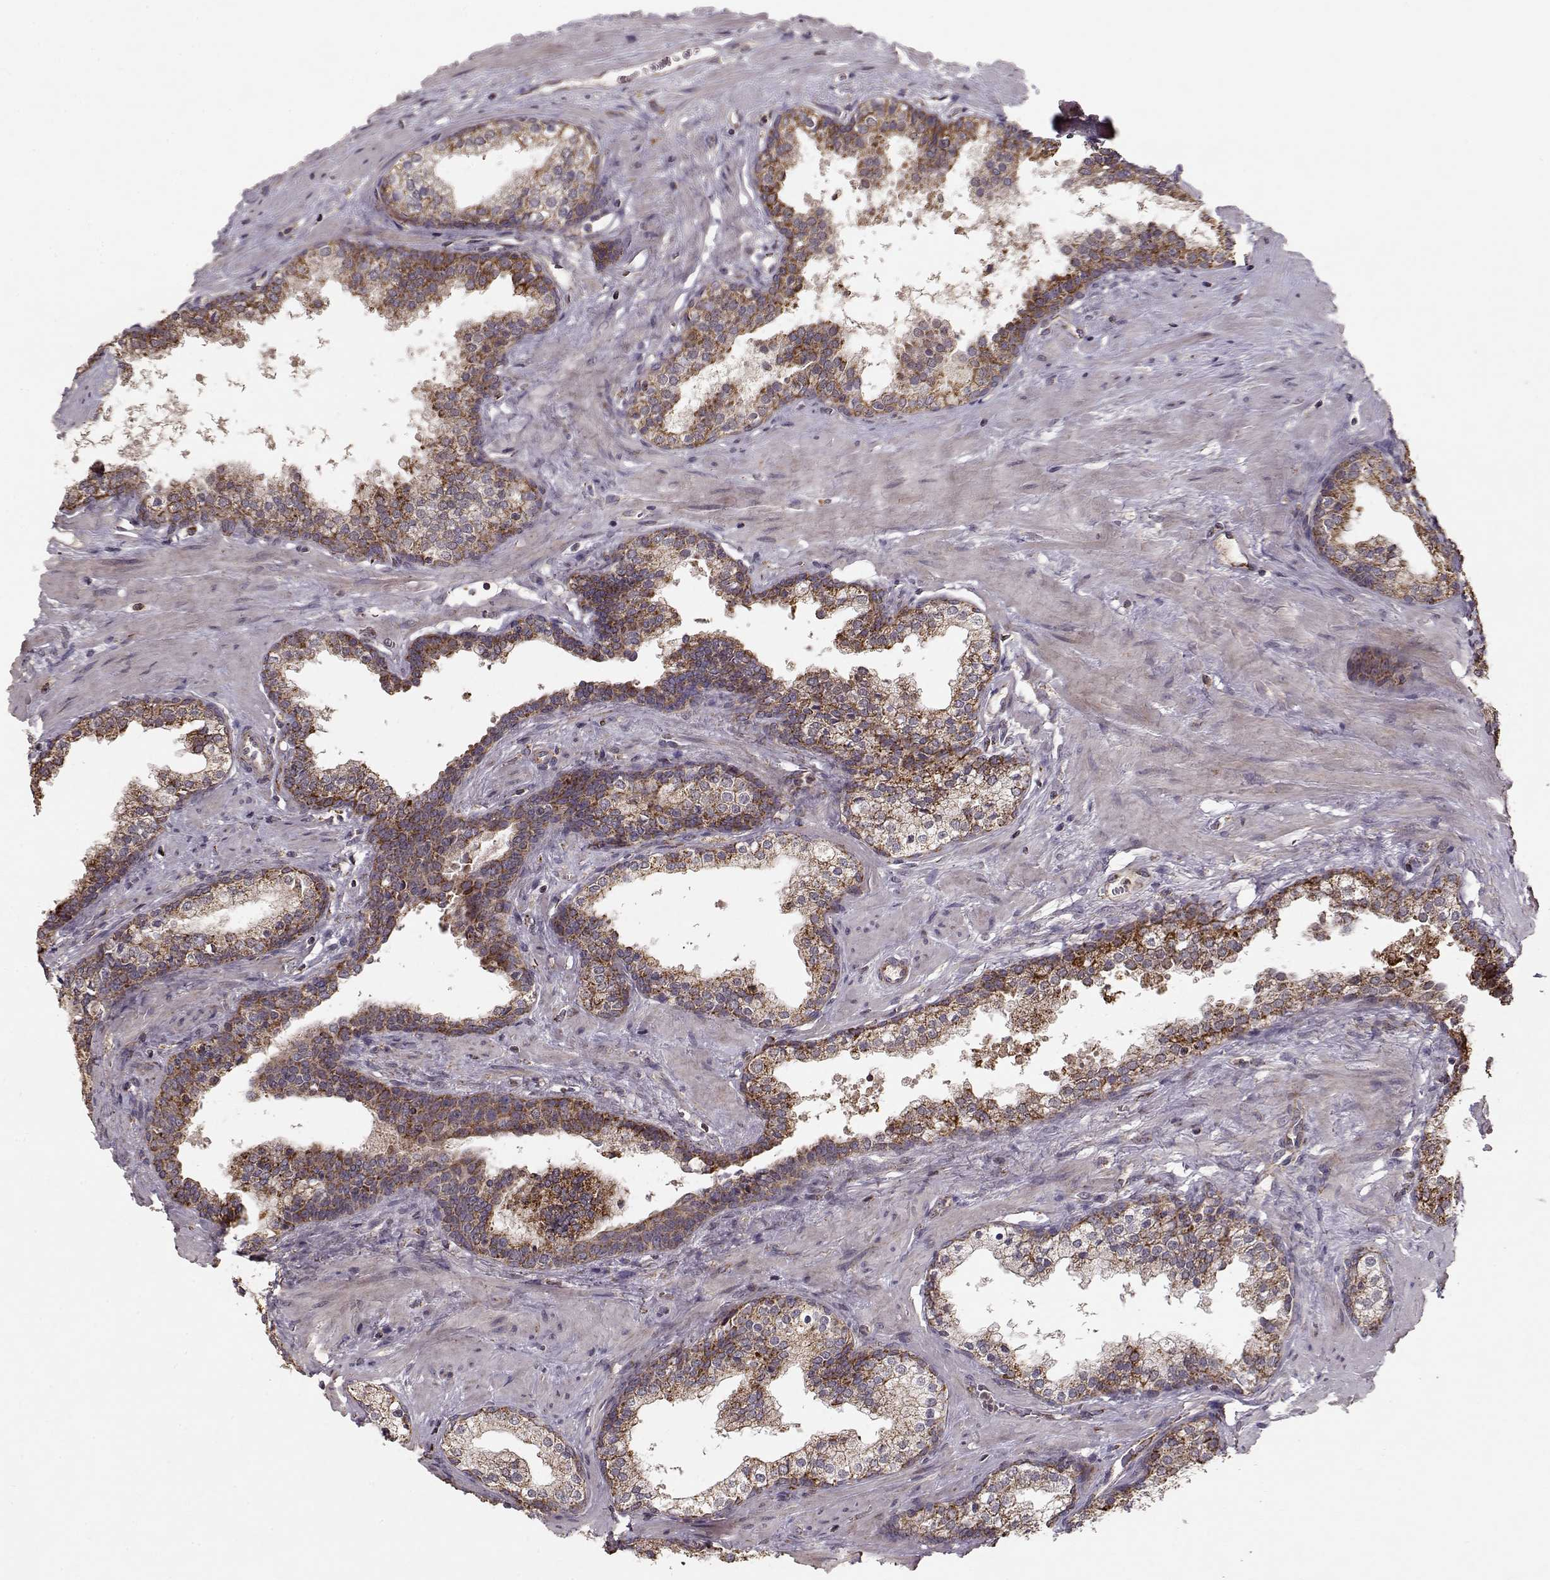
{"staining": {"intensity": "moderate", "quantity": ">75%", "location": "cytoplasmic/membranous"}, "tissue": "prostate cancer", "cell_type": "Tumor cells", "image_type": "cancer", "snomed": [{"axis": "morphology", "description": "Adenocarcinoma, NOS"}, {"axis": "topography", "description": "Prostate"}], "caption": "Human prostate cancer (adenocarcinoma) stained with a brown dye reveals moderate cytoplasmic/membranous positive positivity in about >75% of tumor cells.", "gene": "CMTM3", "patient": {"sex": "male", "age": 66}}